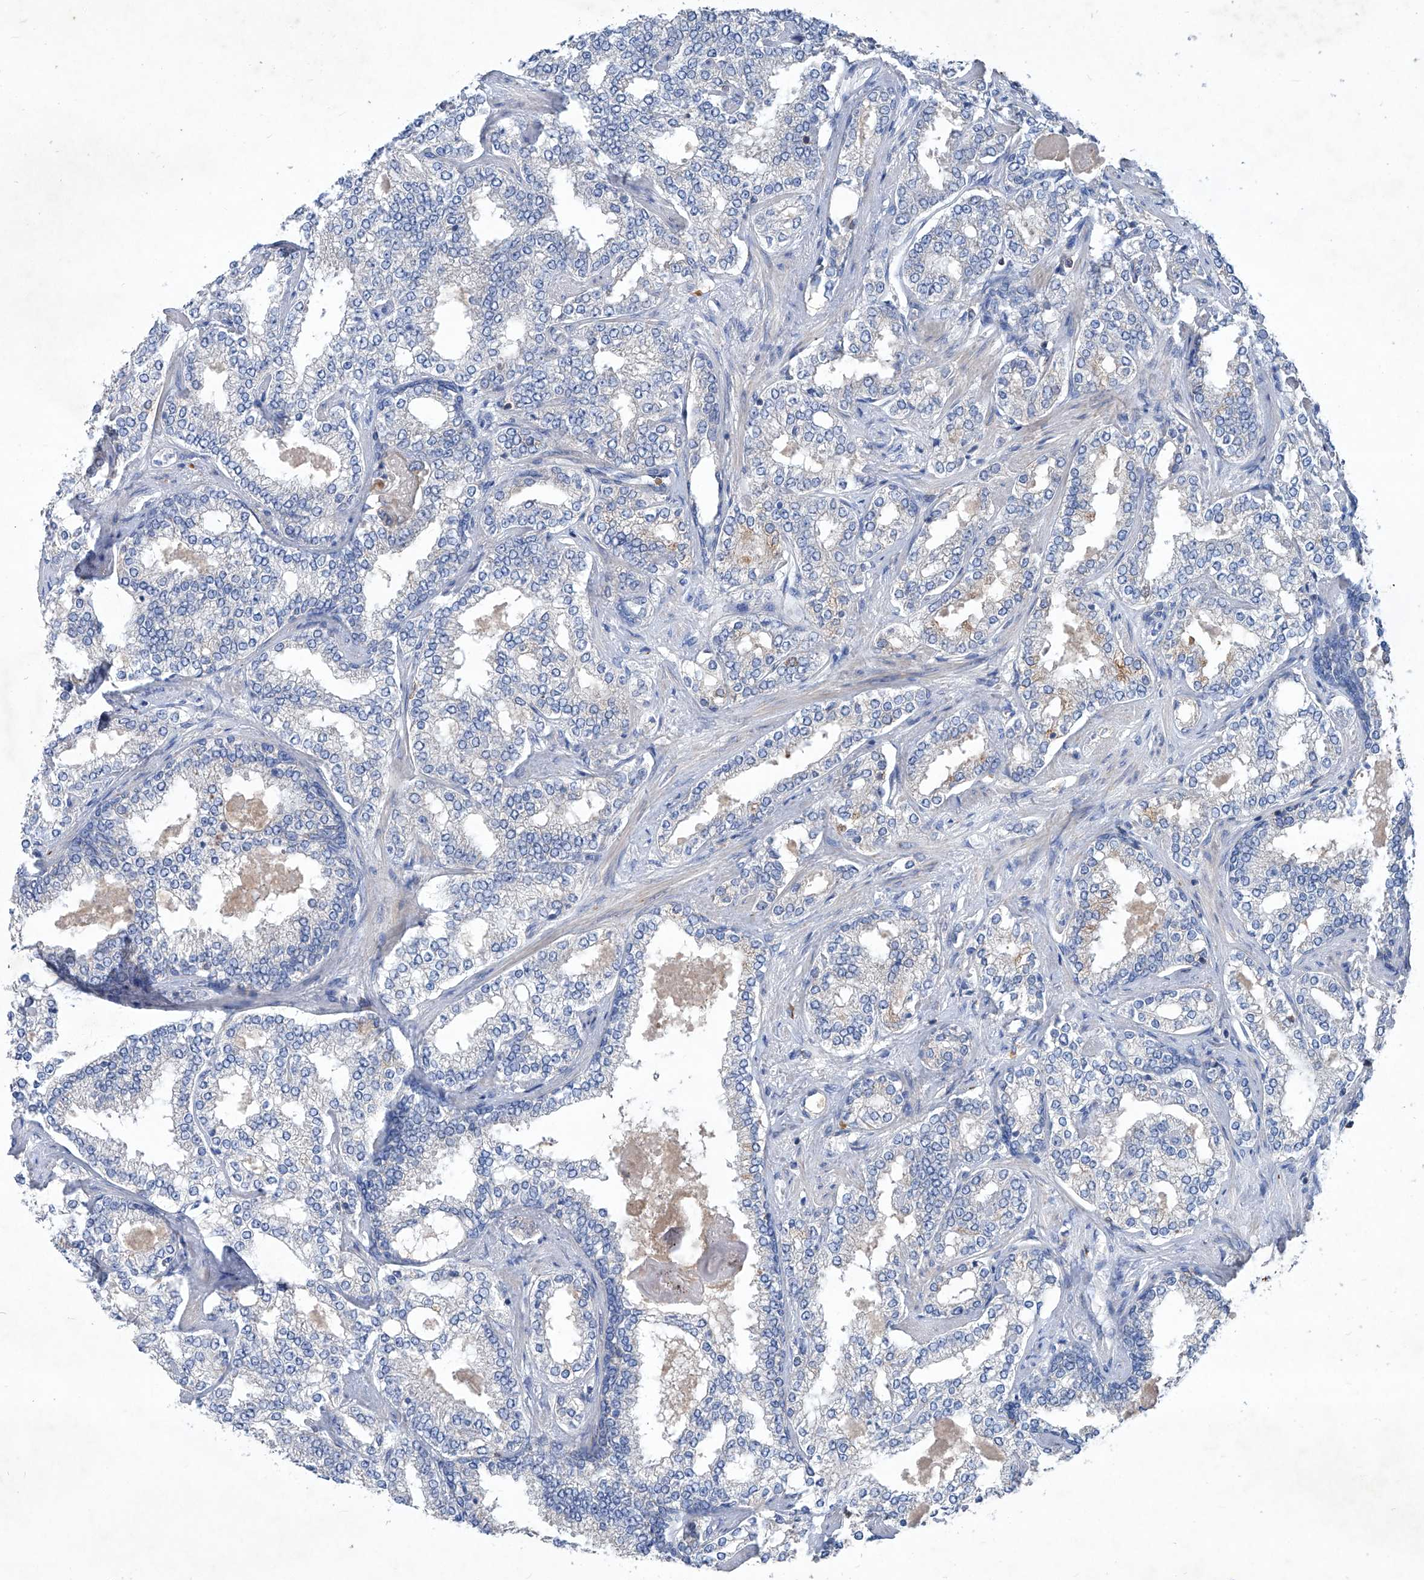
{"staining": {"intensity": "negative", "quantity": "none", "location": "none"}, "tissue": "prostate cancer", "cell_type": "Tumor cells", "image_type": "cancer", "snomed": [{"axis": "morphology", "description": "Normal tissue, NOS"}, {"axis": "morphology", "description": "Adenocarcinoma, High grade"}, {"axis": "topography", "description": "Prostate"}], "caption": "IHC image of human prostate cancer stained for a protein (brown), which demonstrates no positivity in tumor cells.", "gene": "EPHA8", "patient": {"sex": "male", "age": 83}}